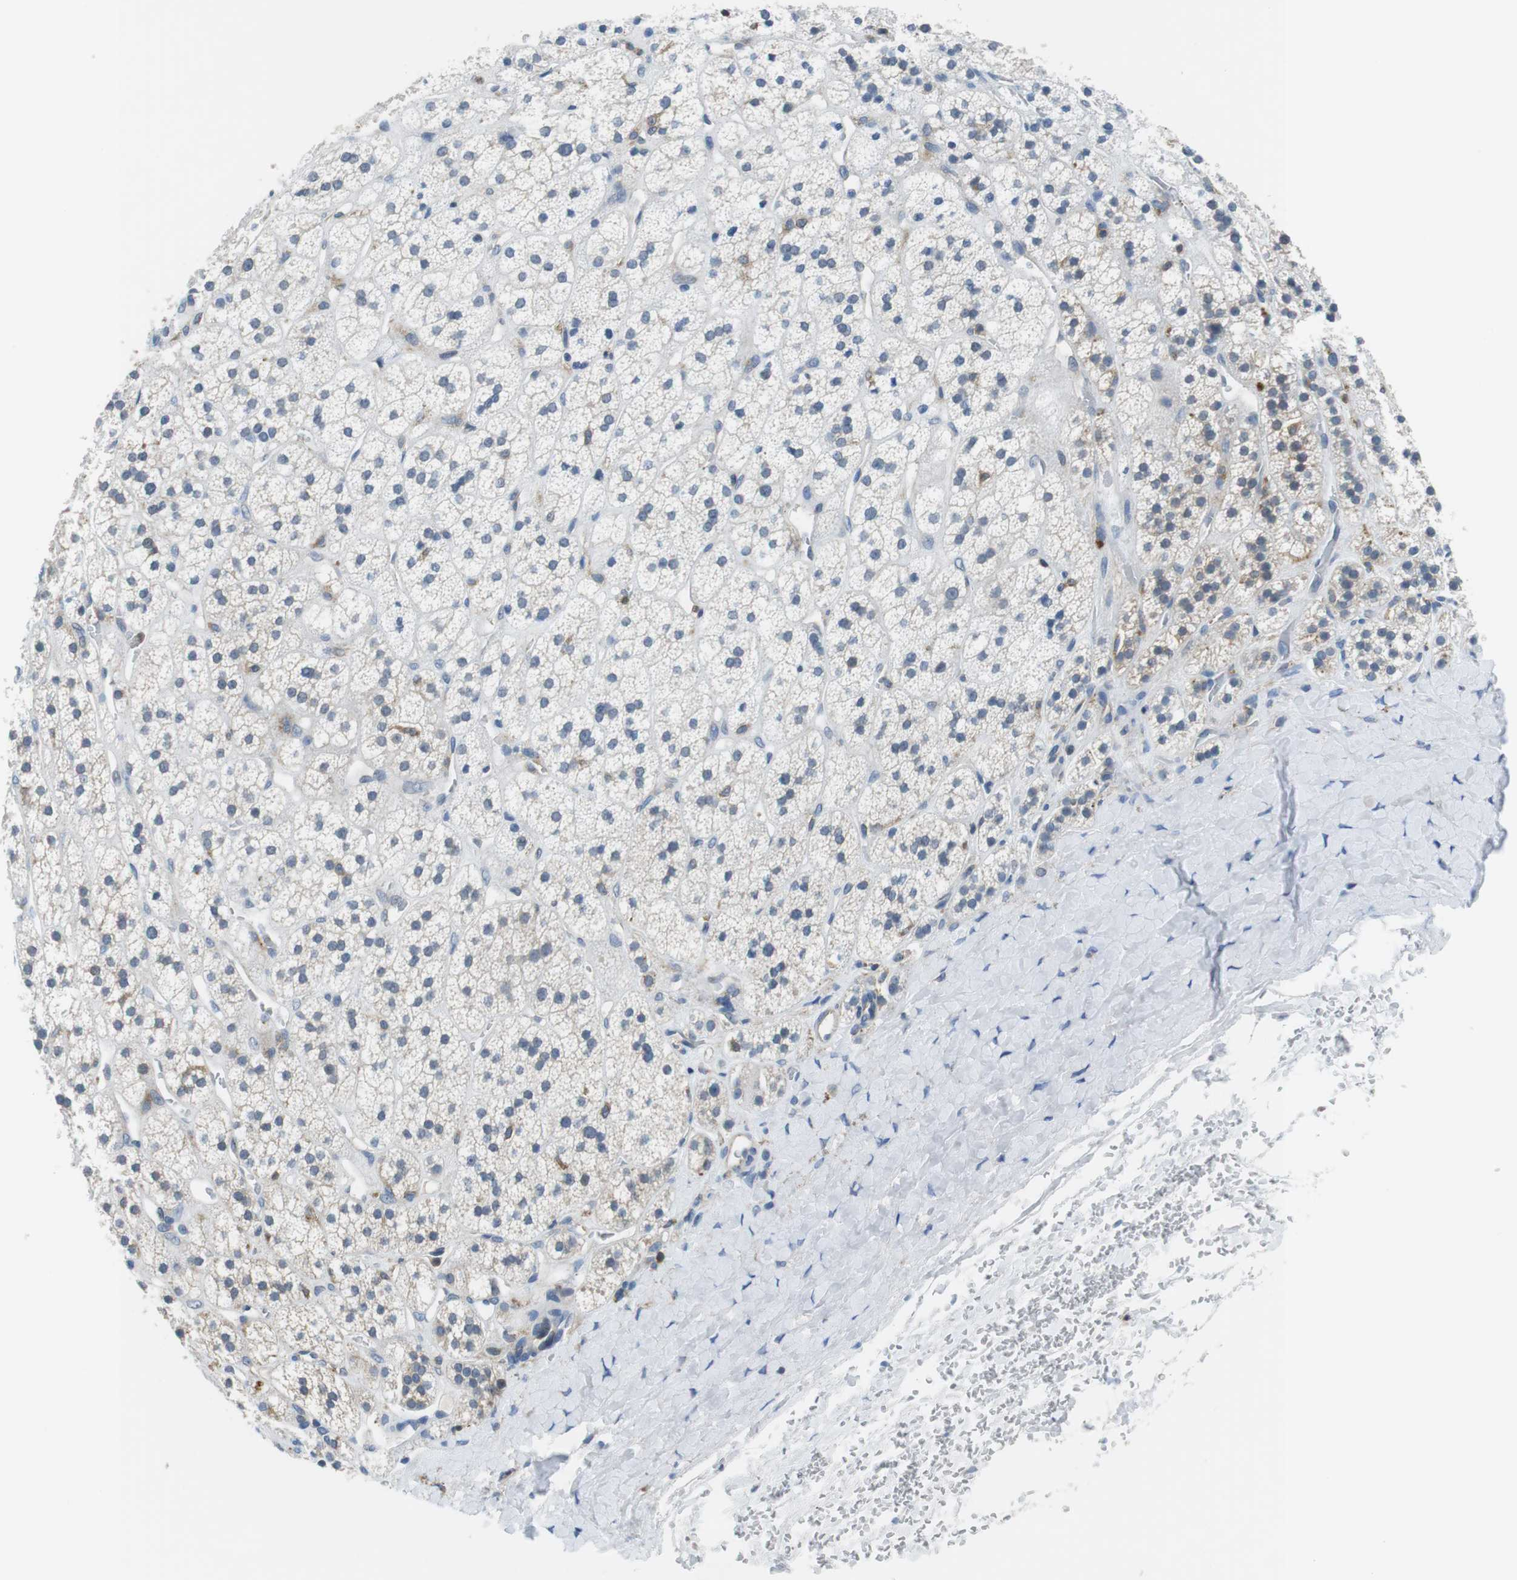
{"staining": {"intensity": "weak", "quantity": "25%-75%", "location": "cytoplasmic/membranous"}, "tissue": "adrenal gland", "cell_type": "Glandular cells", "image_type": "normal", "snomed": [{"axis": "morphology", "description": "Normal tissue, NOS"}, {"axis": "topography", "description": "Adrenal gland"}], "caption": "This is an image of immunohistochemistry staining of normal adrenal gland, which shows weak expression in the cytoplasmic/membranous of glandular cells.", "gene": "PIK3CD", "patient": {"sex": "male", "age": 56}}